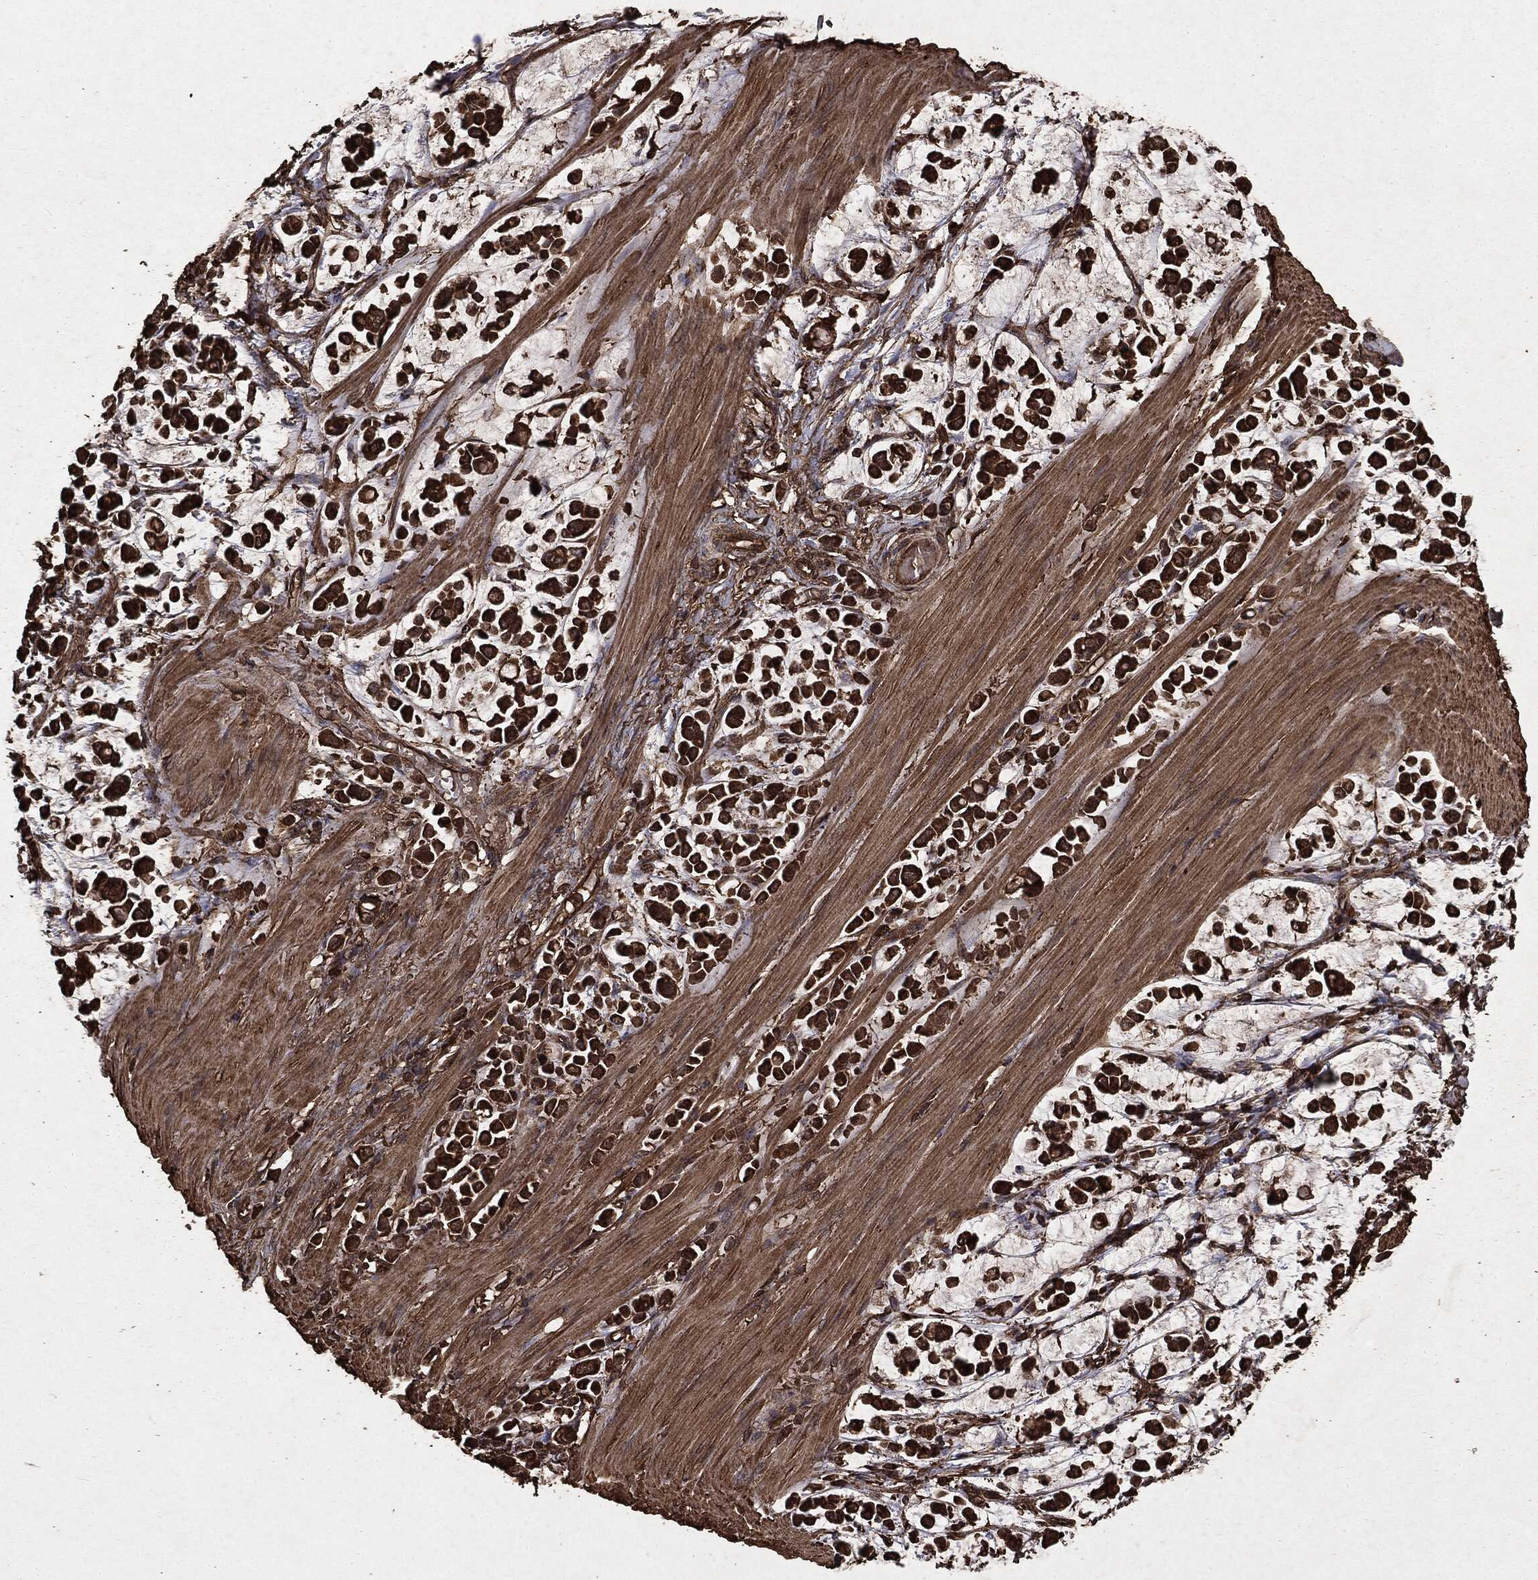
{"staining": {"intensity": "strong", "quantity": ">75%", "location": "cytoplasmic/membranous"}, "tissue": "stomach cancer", "cell_type": "Tumor cells", "image_type": "cancer", "snomed": [{"axis": "morphology", "description": "Adenocarcinoma, NOS"}, {"axis": "topography", "description": "Stomach"}], "caption": "DAB (3,3'-diaminobenzidine) immunohistochemical staining of stomach cancer (adenocarcinoma) demonstrates strong cytoplasmic/membranous protein positivity in about >75% of tumor cells. (brown staining indicates protein expression, while blue staining denotes nuclei).", "gene": "ARAF", "patient": {"sex": "male", "age": 82}}